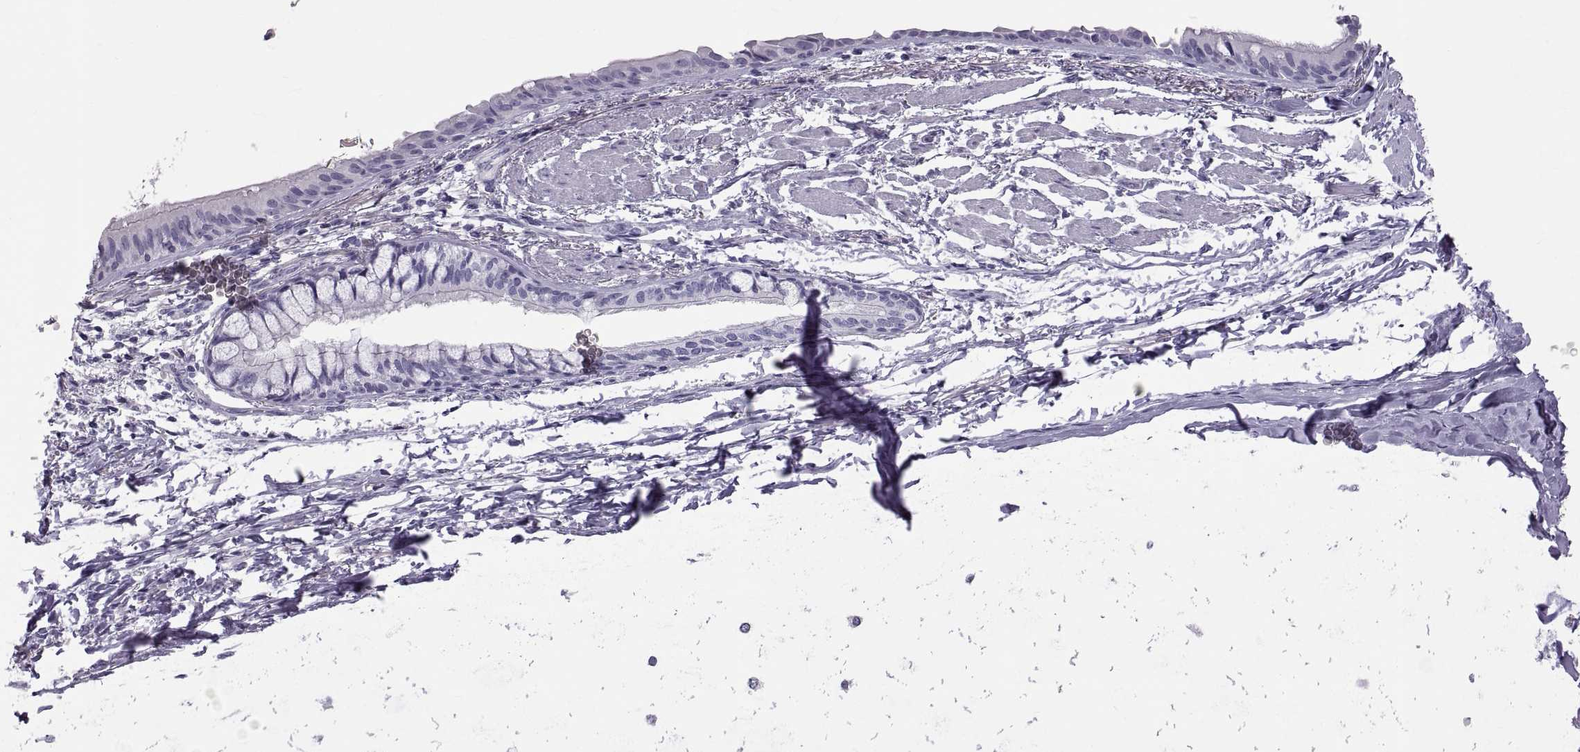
{"staining": {"intensity": "negative", "quantity": "none", "location": "none"}, "tissue": "bronchus", "cell_type": "Respiratory epithelial cells", "image_type": "normal", "snomed": [{"axis": "morphology", "description": "Normal tissue, NOS"}, {"axis": "morphology", "description": "Squamous cell carcinoma, NOS"}, {"axis": "topography", "description": "Bronchus"}, {"axis": "topography", "description": "Lung"}], "caption": "High power microscopy image of an immunohistochemistry (IHC) histopathology image of unremarkable bronchus, revealing no significant positivity in respiratory epithelial cells. (DAB (3,3'-diaminobenzidine) immunohistochemistry (IHC), high magnification).", "gene": "WFDC8", "patient": {"sex": "male", "age": 69}}